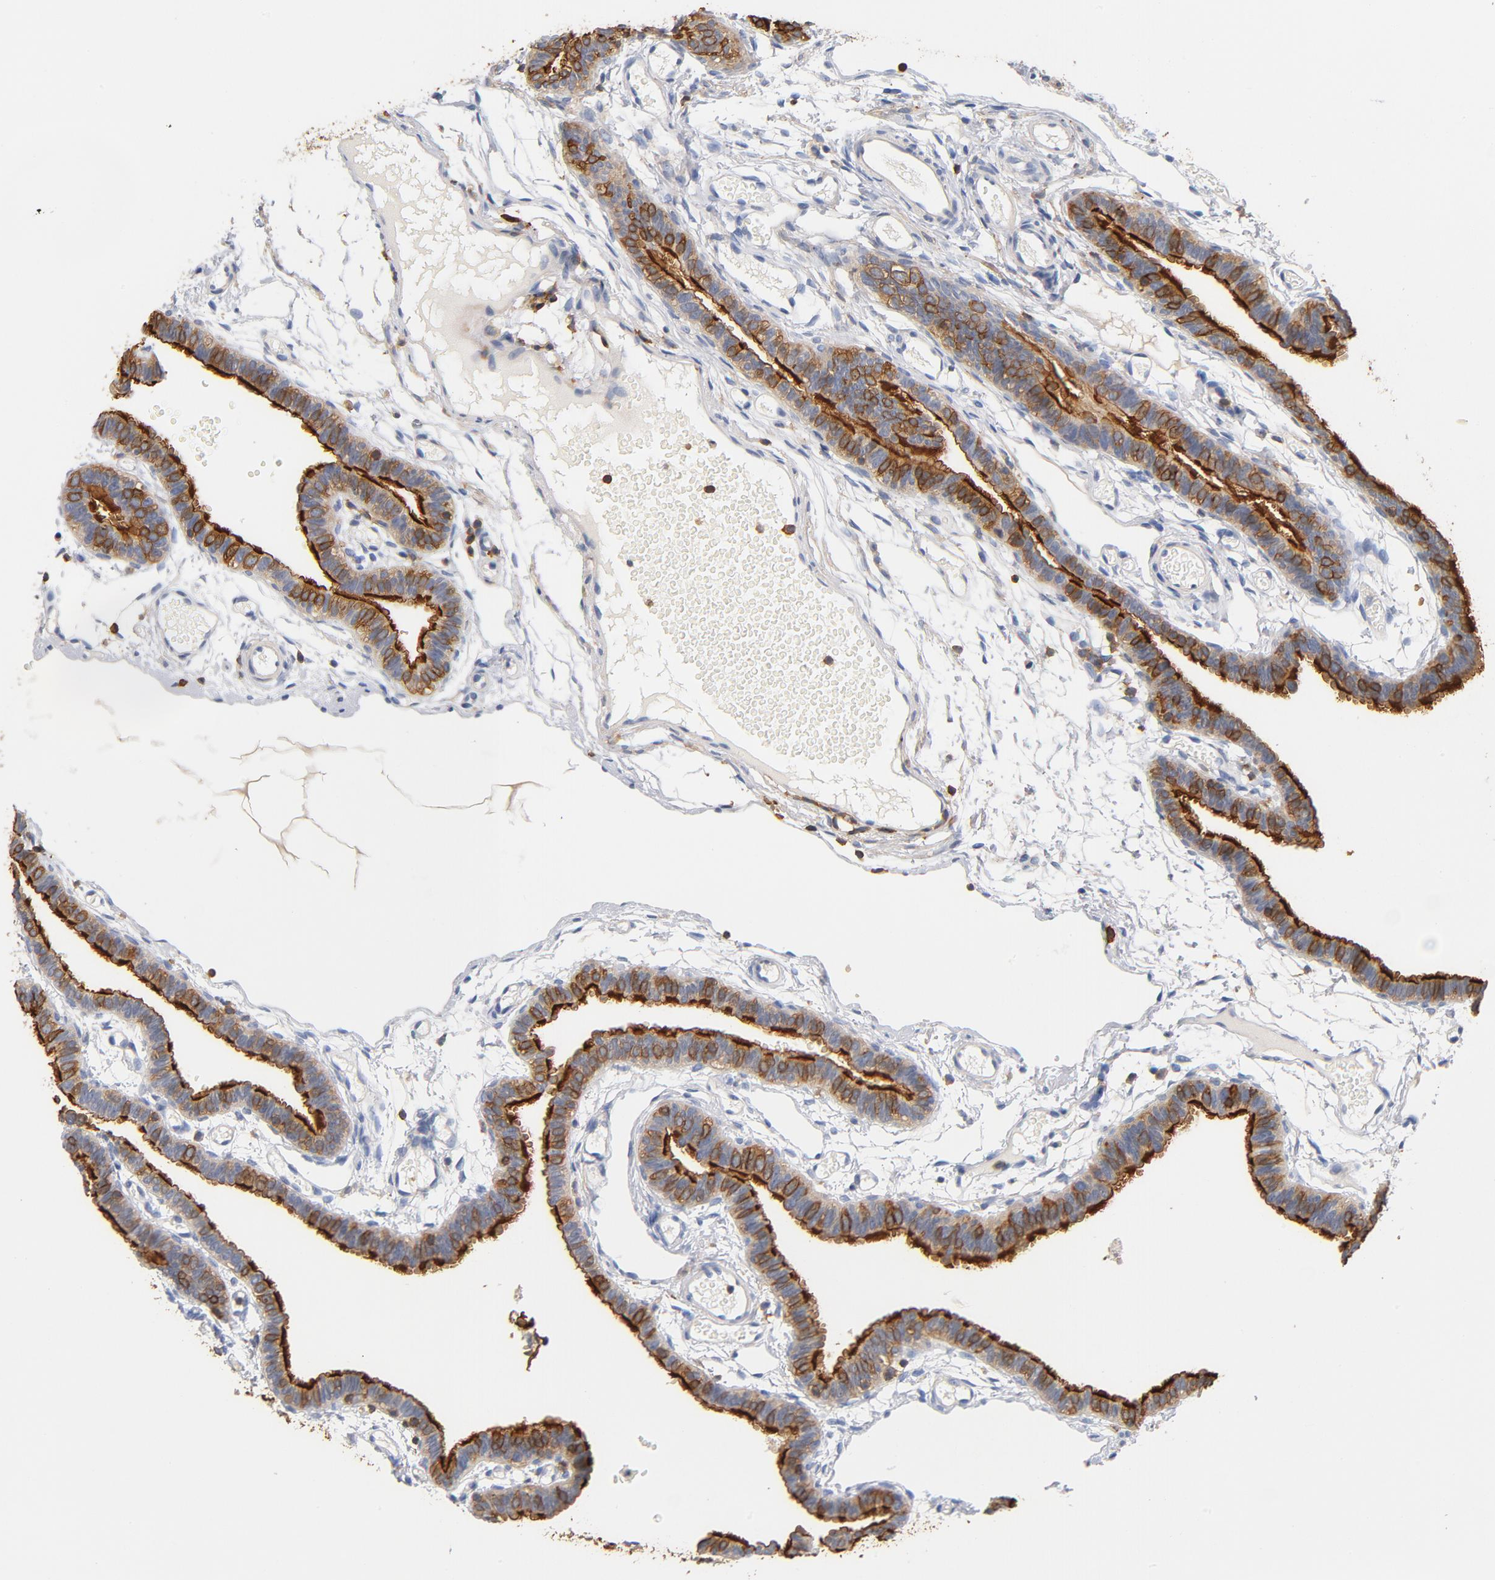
{"staining": {"intensity": "strong", "quantity": ">75%", "location": "cytoplasmic/membranous"}, "tissue": "fallopian tube", "cell_type": "Glandular cells", "image_type": "normal", "snomed": [{"axis": "morphology", "description": "Normal tissue, NOS"}, {"axis": "topography", "description": "Fallopian tube"}], "caption": "DAB immunohistochemical staining of benign fallopian tube demonstrates strong cytoplasmic/membranous protein staining in about >75% of glandular cells.", "gene": "EZR", "patient": {"sex": "female", "age": 29}}